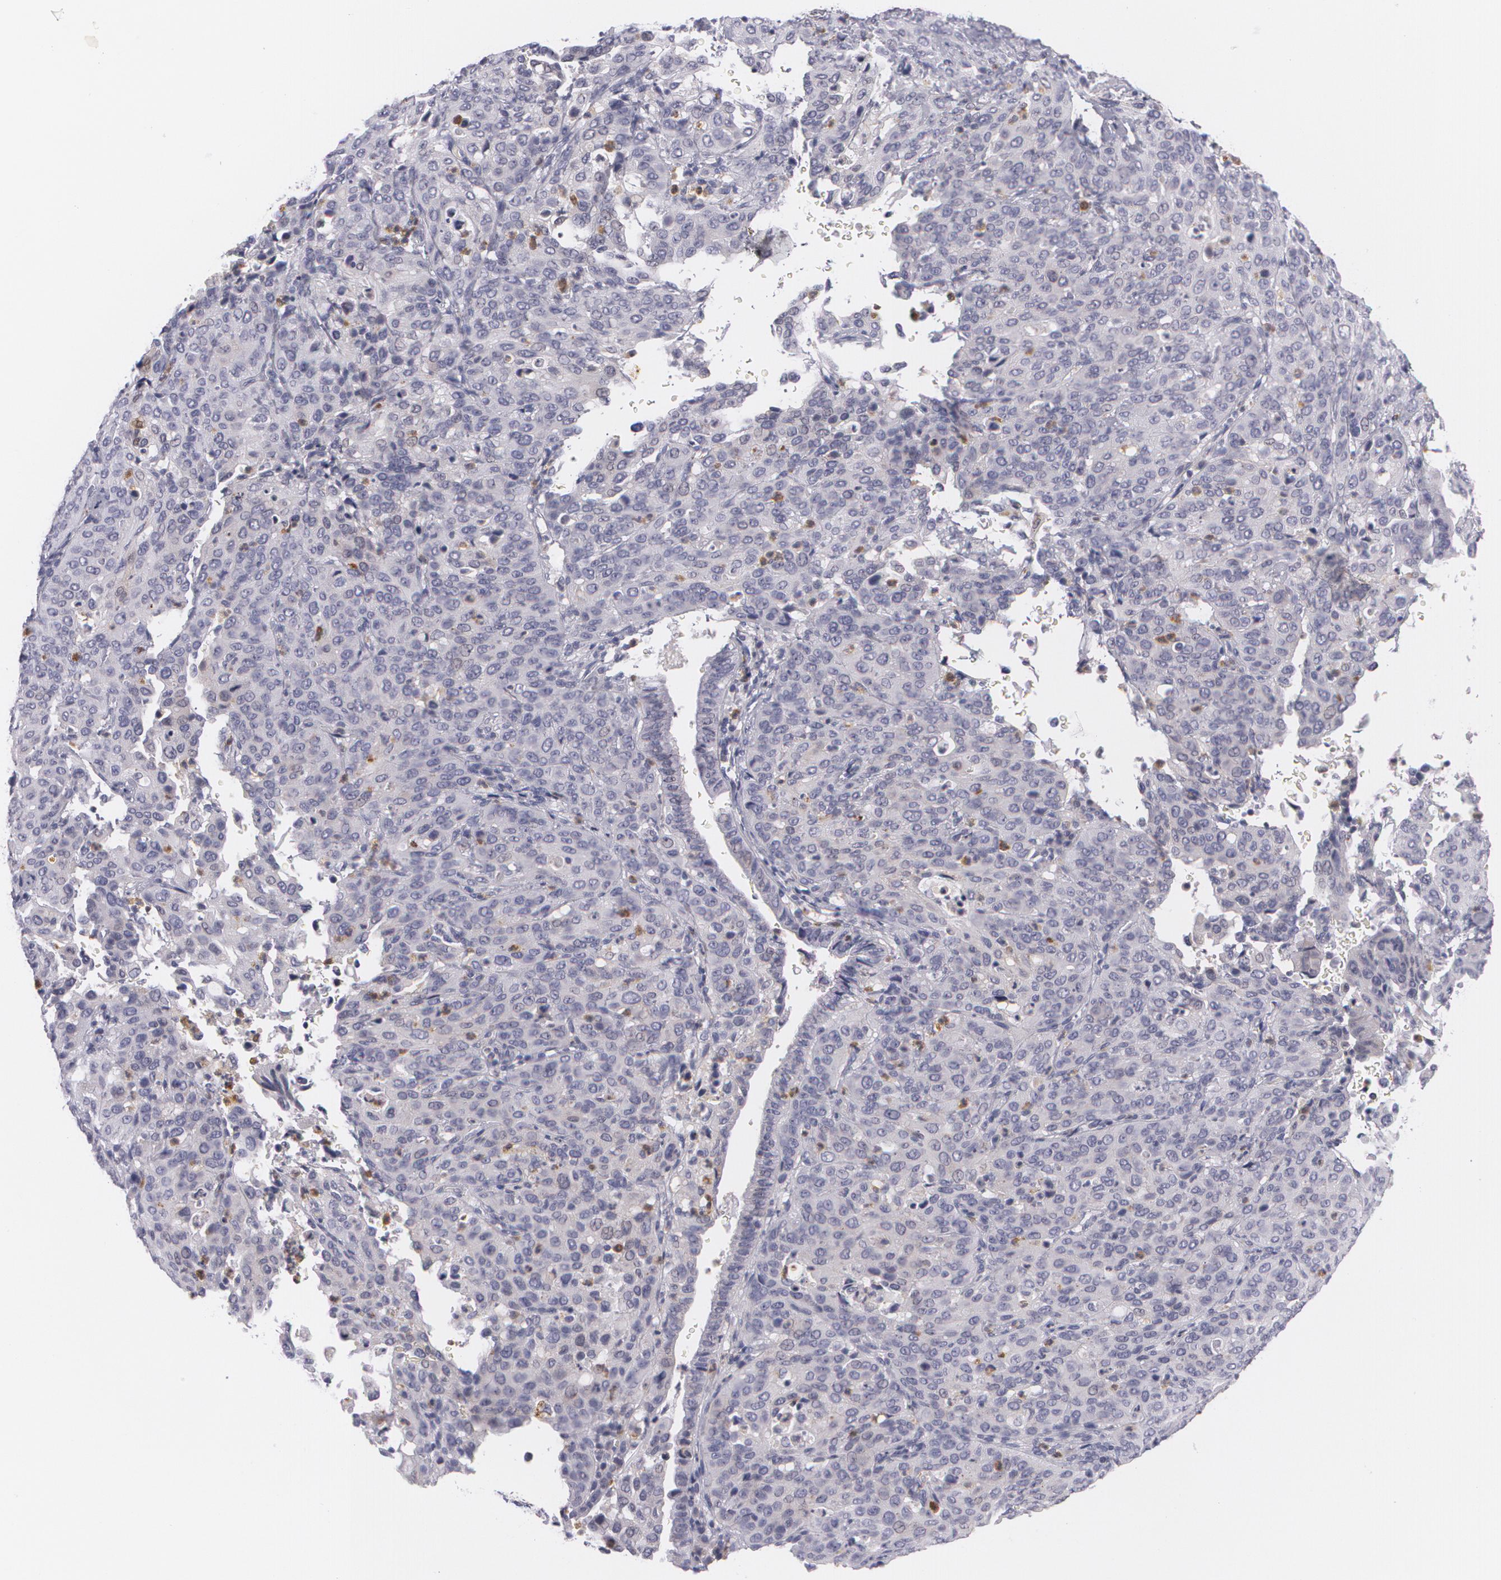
{"staining": {"intensity": "negative", "quantity": "none", "location": "none"}, "tissue": "cervical cancer", "cell_type": "Tumor cells", "image_type": "cancer", "snomed": [{"axis": "morphology", "description": "Squamous cell carcinoma, NOS"}, {"axis": "topography", "description": "Cervix"}], "caption": "Immunohistochemical staining of human squamous cell carcinoma (cervical) displays no significant expression in tumor cells. Brightfield microscopy of IHC stained with DAB (brown) and hematoxylin (blue), captured at high magnification.", "gene": "FAM181A", "patient": {"sex": "female", "age": 41}}